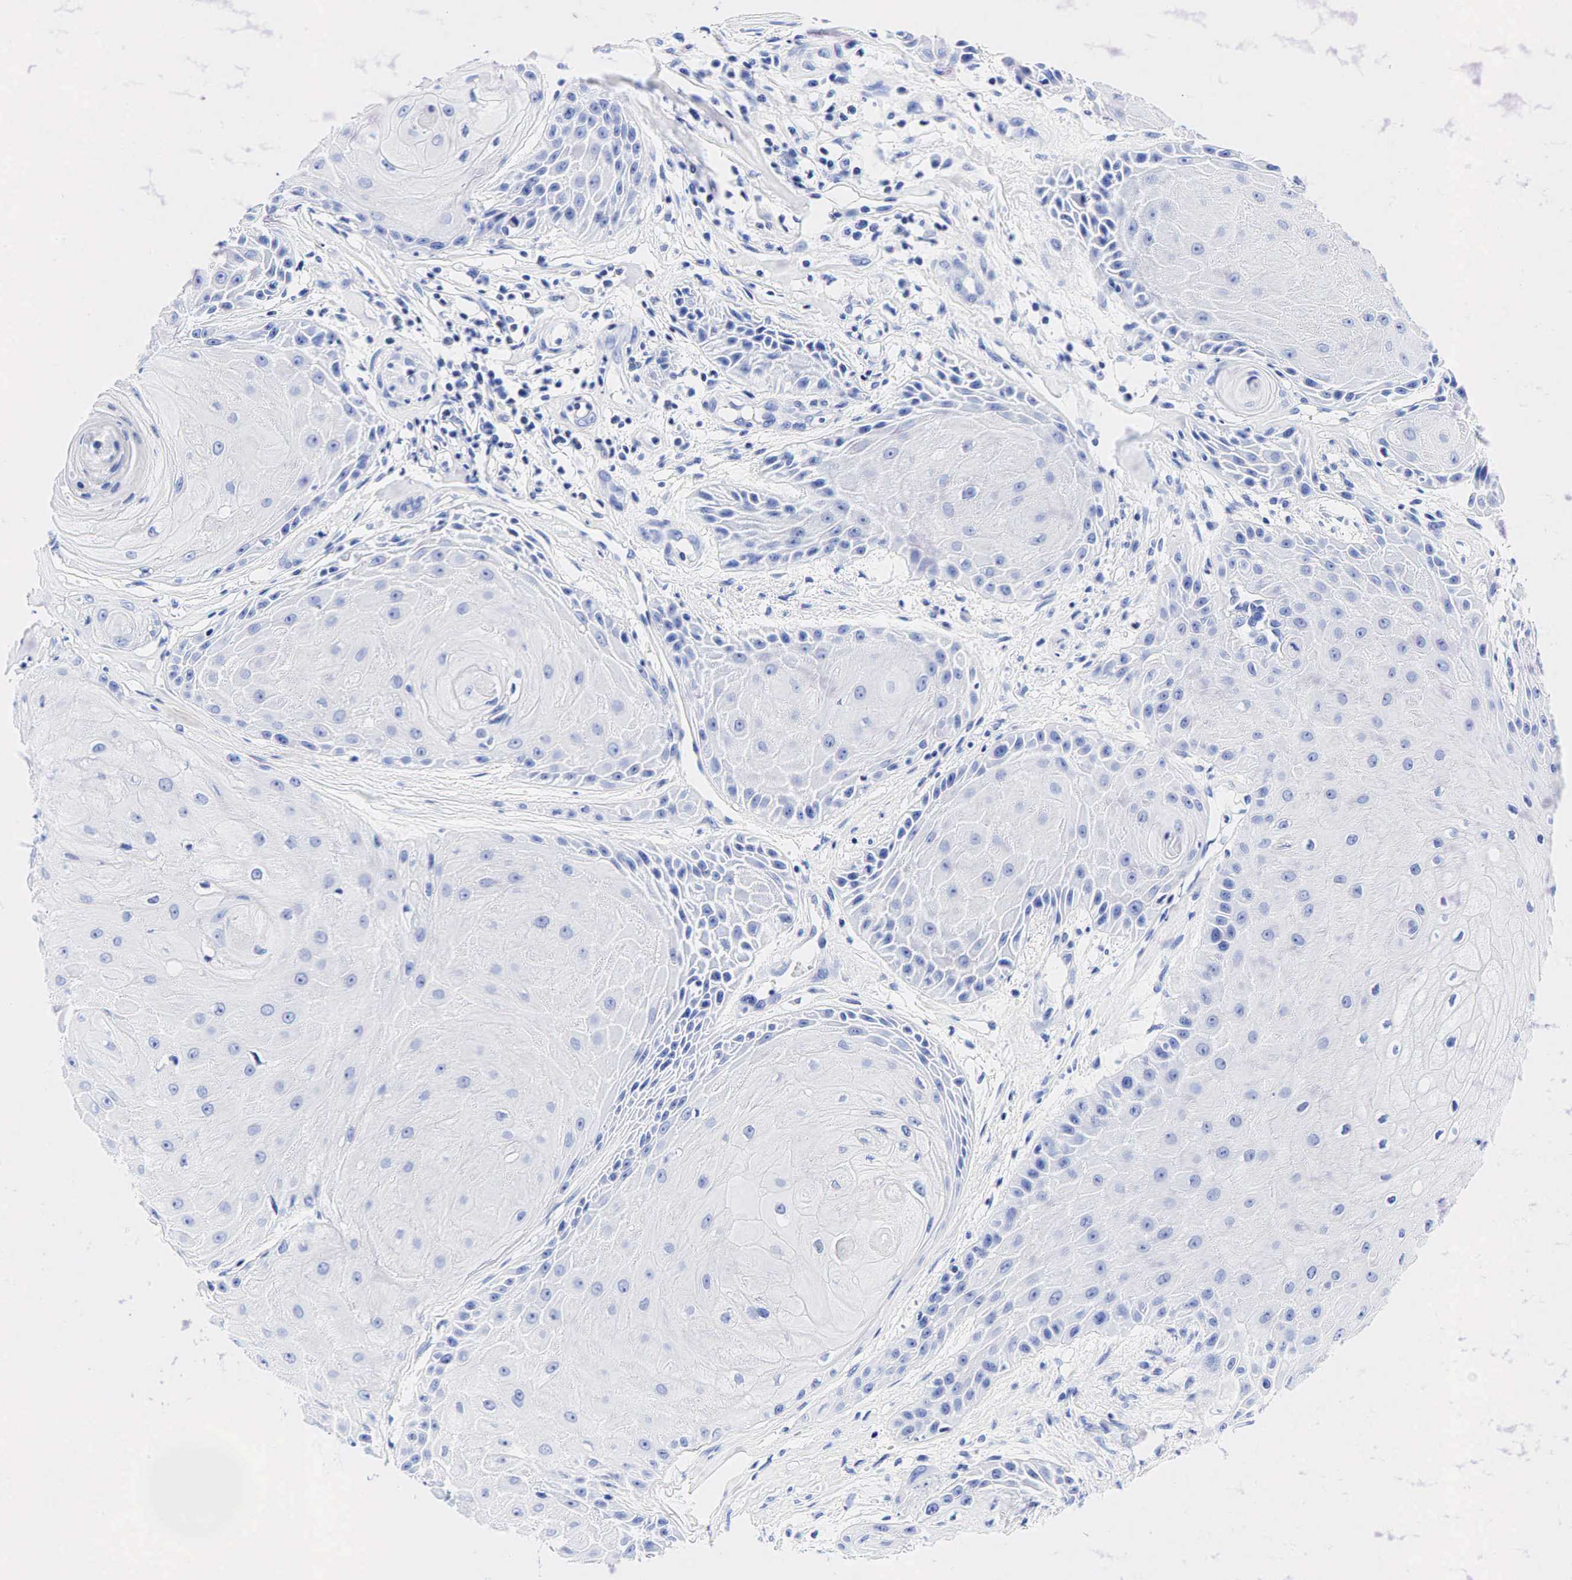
{"staining": {"intensity": "negative", "quantity": "none", "location": "none"}, "tissue": "skin cancer", "cell_type": "Tumor cells", "image_type": "cancer", "snomed": [{"axis": "morphology", "description": "Squamous cell carcinoma, NOS"}, {"axis": "topography", "description": "Skin"}], "caption": "High magnification brightfield microscopy of skin squamous cell carcinoma stained with DAB (brown) and counterstained with hematoxylin (blue): tumor cells show no significant staining.", "gene": "ESR1", "patient": {"sex": "male", "age": 57}}